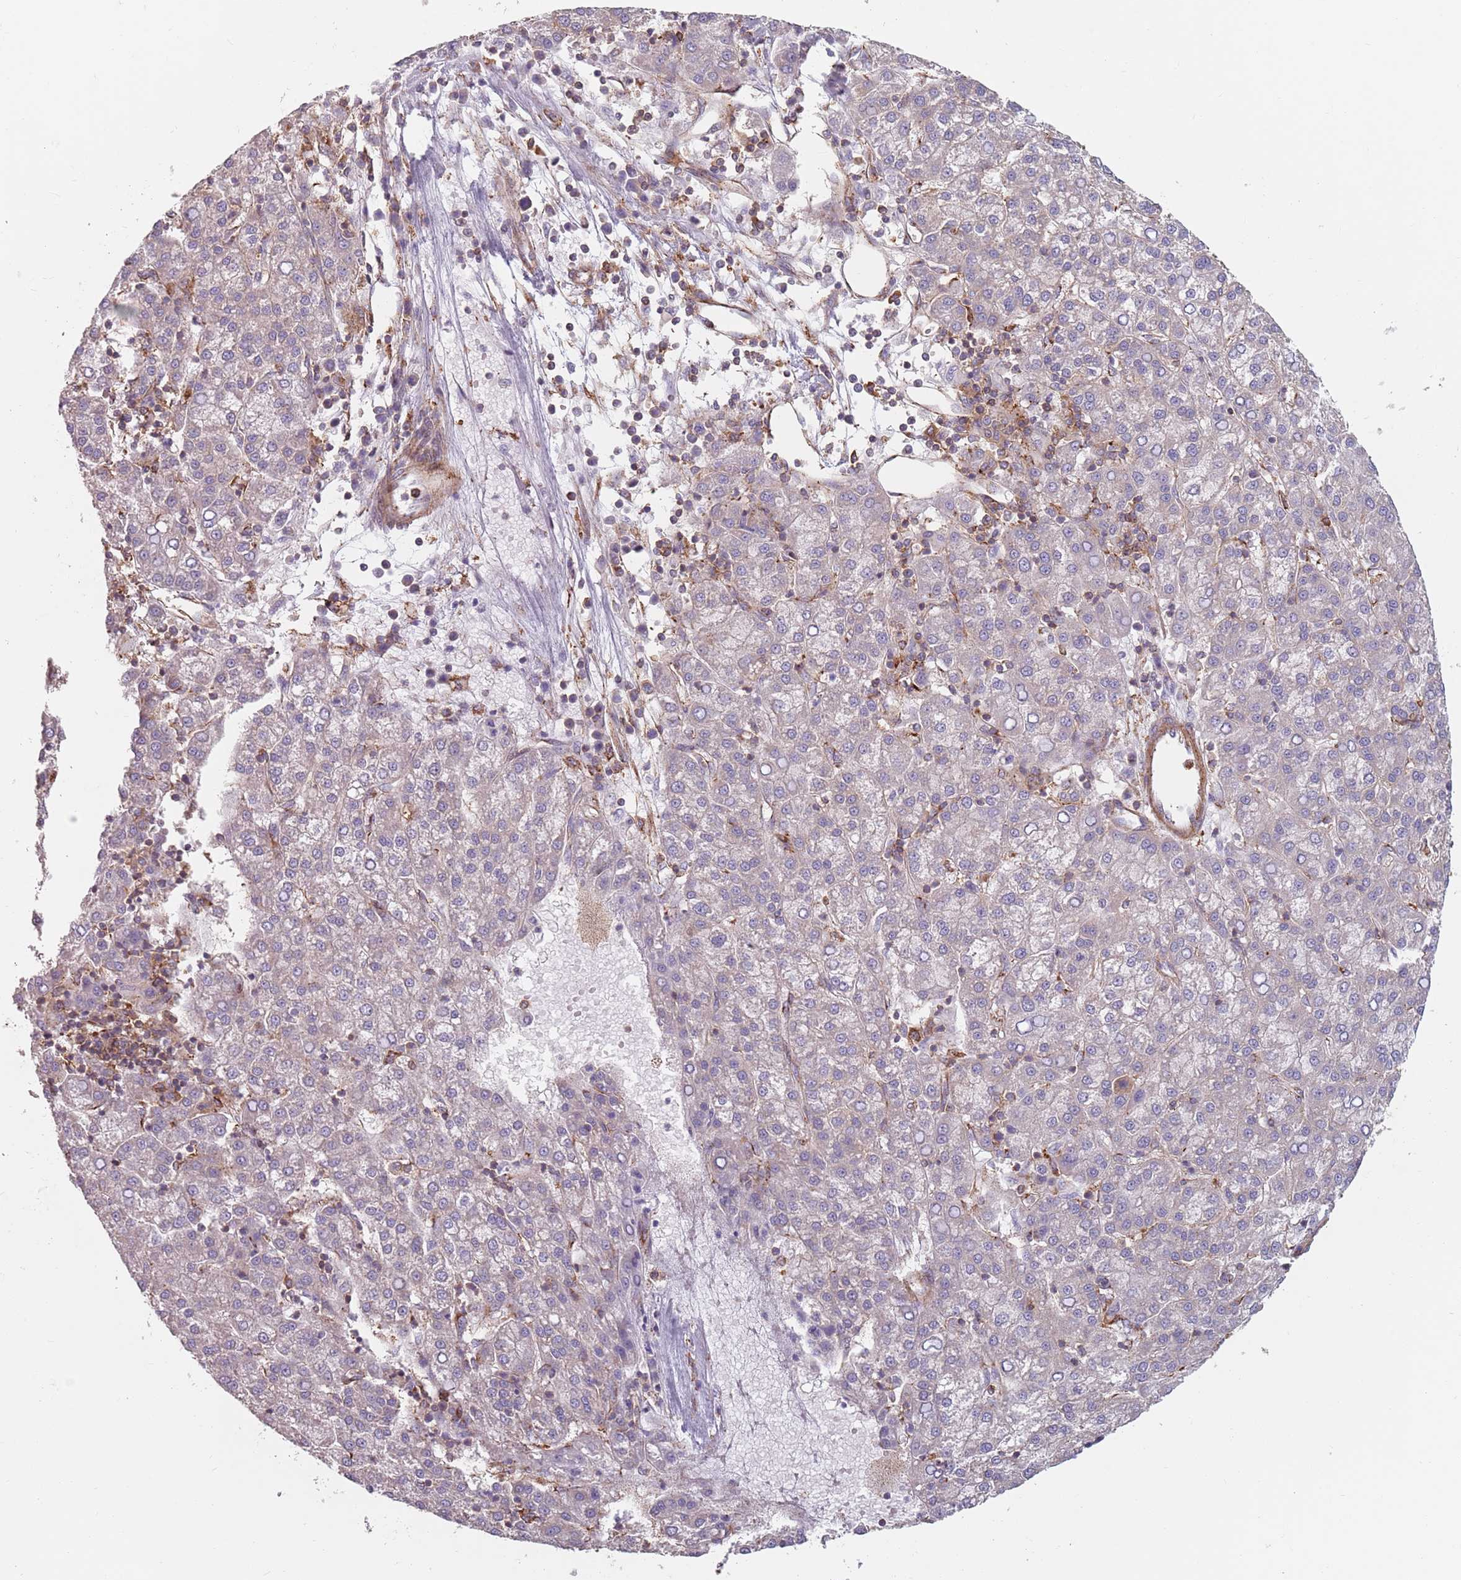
{"staining": {"intensity": "negative", "quantity": "none", "location": "none"}, "tissue": "liver cancer", "cell_type": "Tumor cells", "image_type": "cancer", "snomed": [{"axis": "morphology", "description": "Carcinoma, Hepatocellular, NOS"}, {"axis": "topography", "description": "Liver"}], "caption": "Immunohistochemistry of human liver cancer (hepatocellular carcinoma) demonstrates no expression in tumor cells.", "gene": "TPD52L2", "patient": {"sex": "female", "age": 58}}